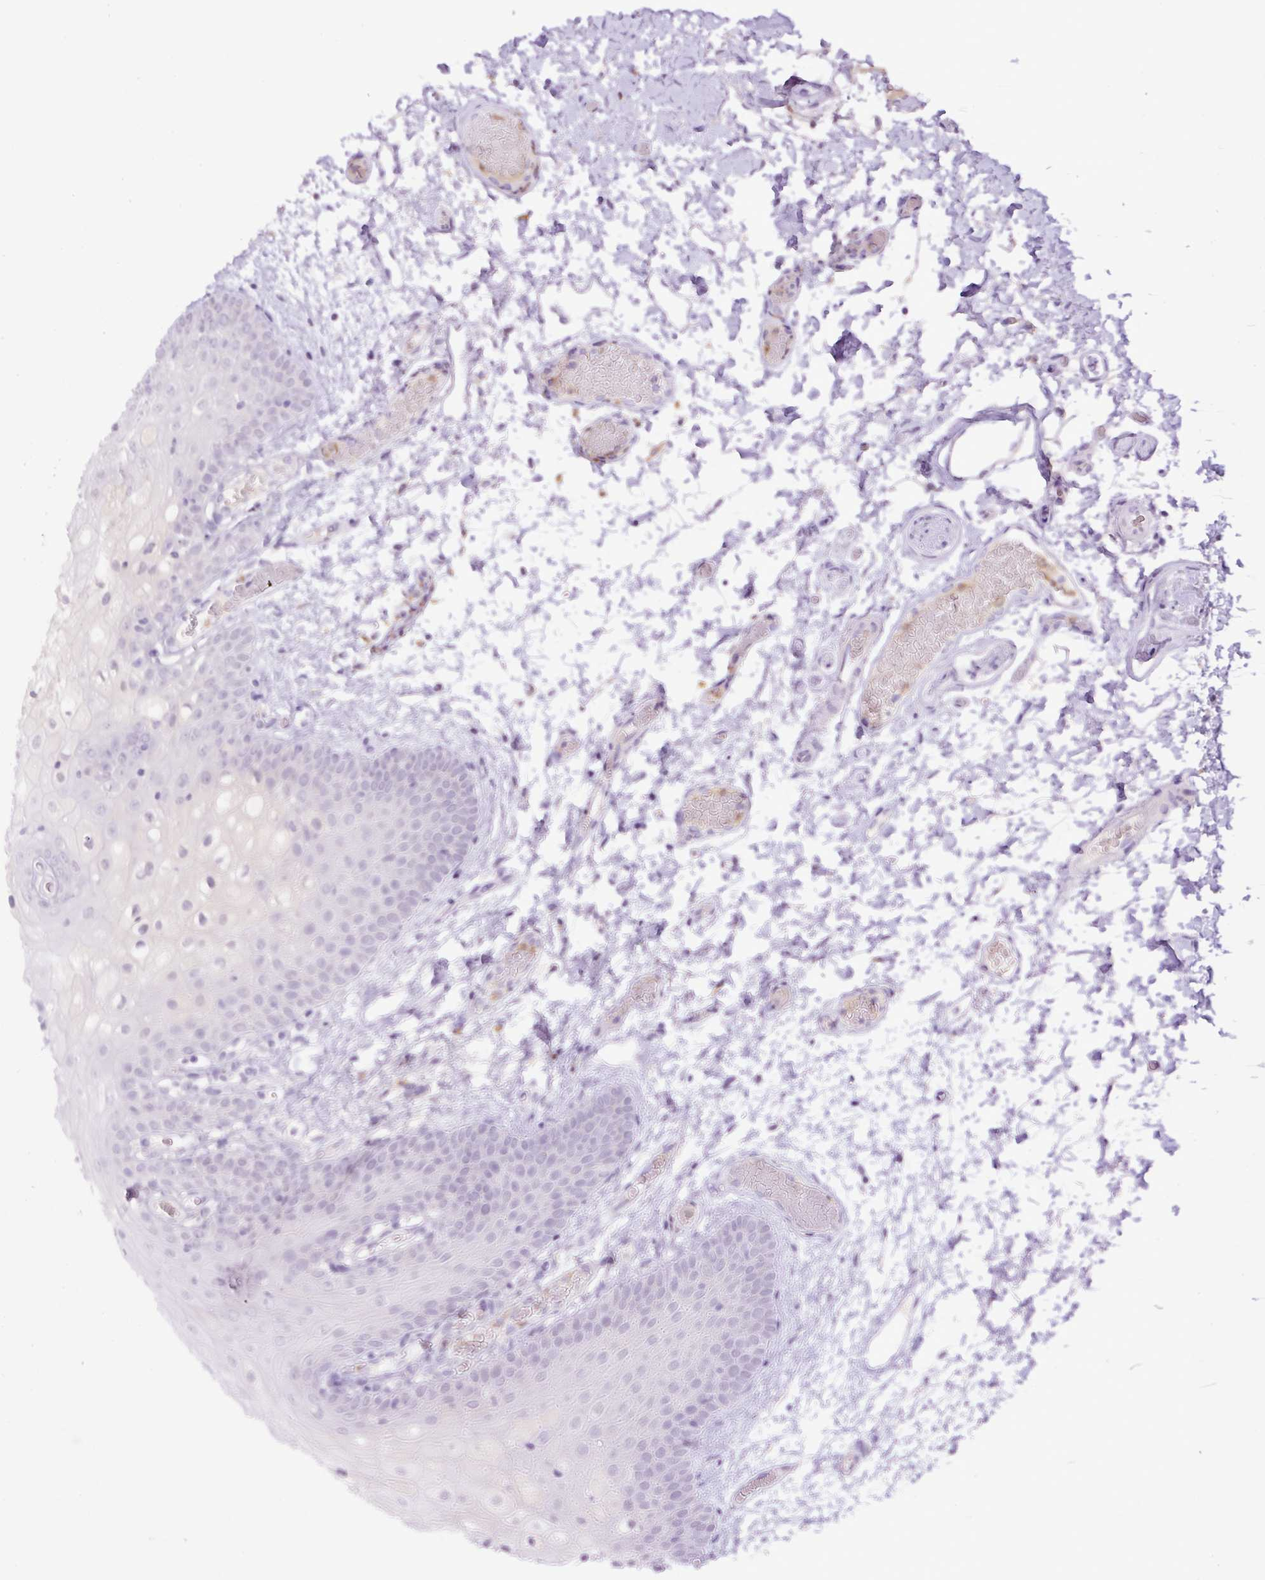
{"staining": {"intensity": "negative", "quantity": "none", "location": "none"}, "tissue": "oral mucosa", "cell_type": "Squamous epithelial cells", "image_type": "normal", "snomed": [{"axis": "morphology", "description": "Normal tissue, NOS"}, {"axis": "morphology", "description": "Squamous cell carcinoma, NOS"}, {"axis": "topography", "description": "Oral tissue"}, {"axis": "topography", "description": "Tounge, NOS"}, {"axis": "topography", "description": "Head-Neck"}], "caption": "High power microscopy histopathology image of an IHC micrograph of normal oral mucosa, revealing no significant staining in squamous epithelial cells.", "gene": "MFSD3", "patient": {"sex": "male", "age": 76}}